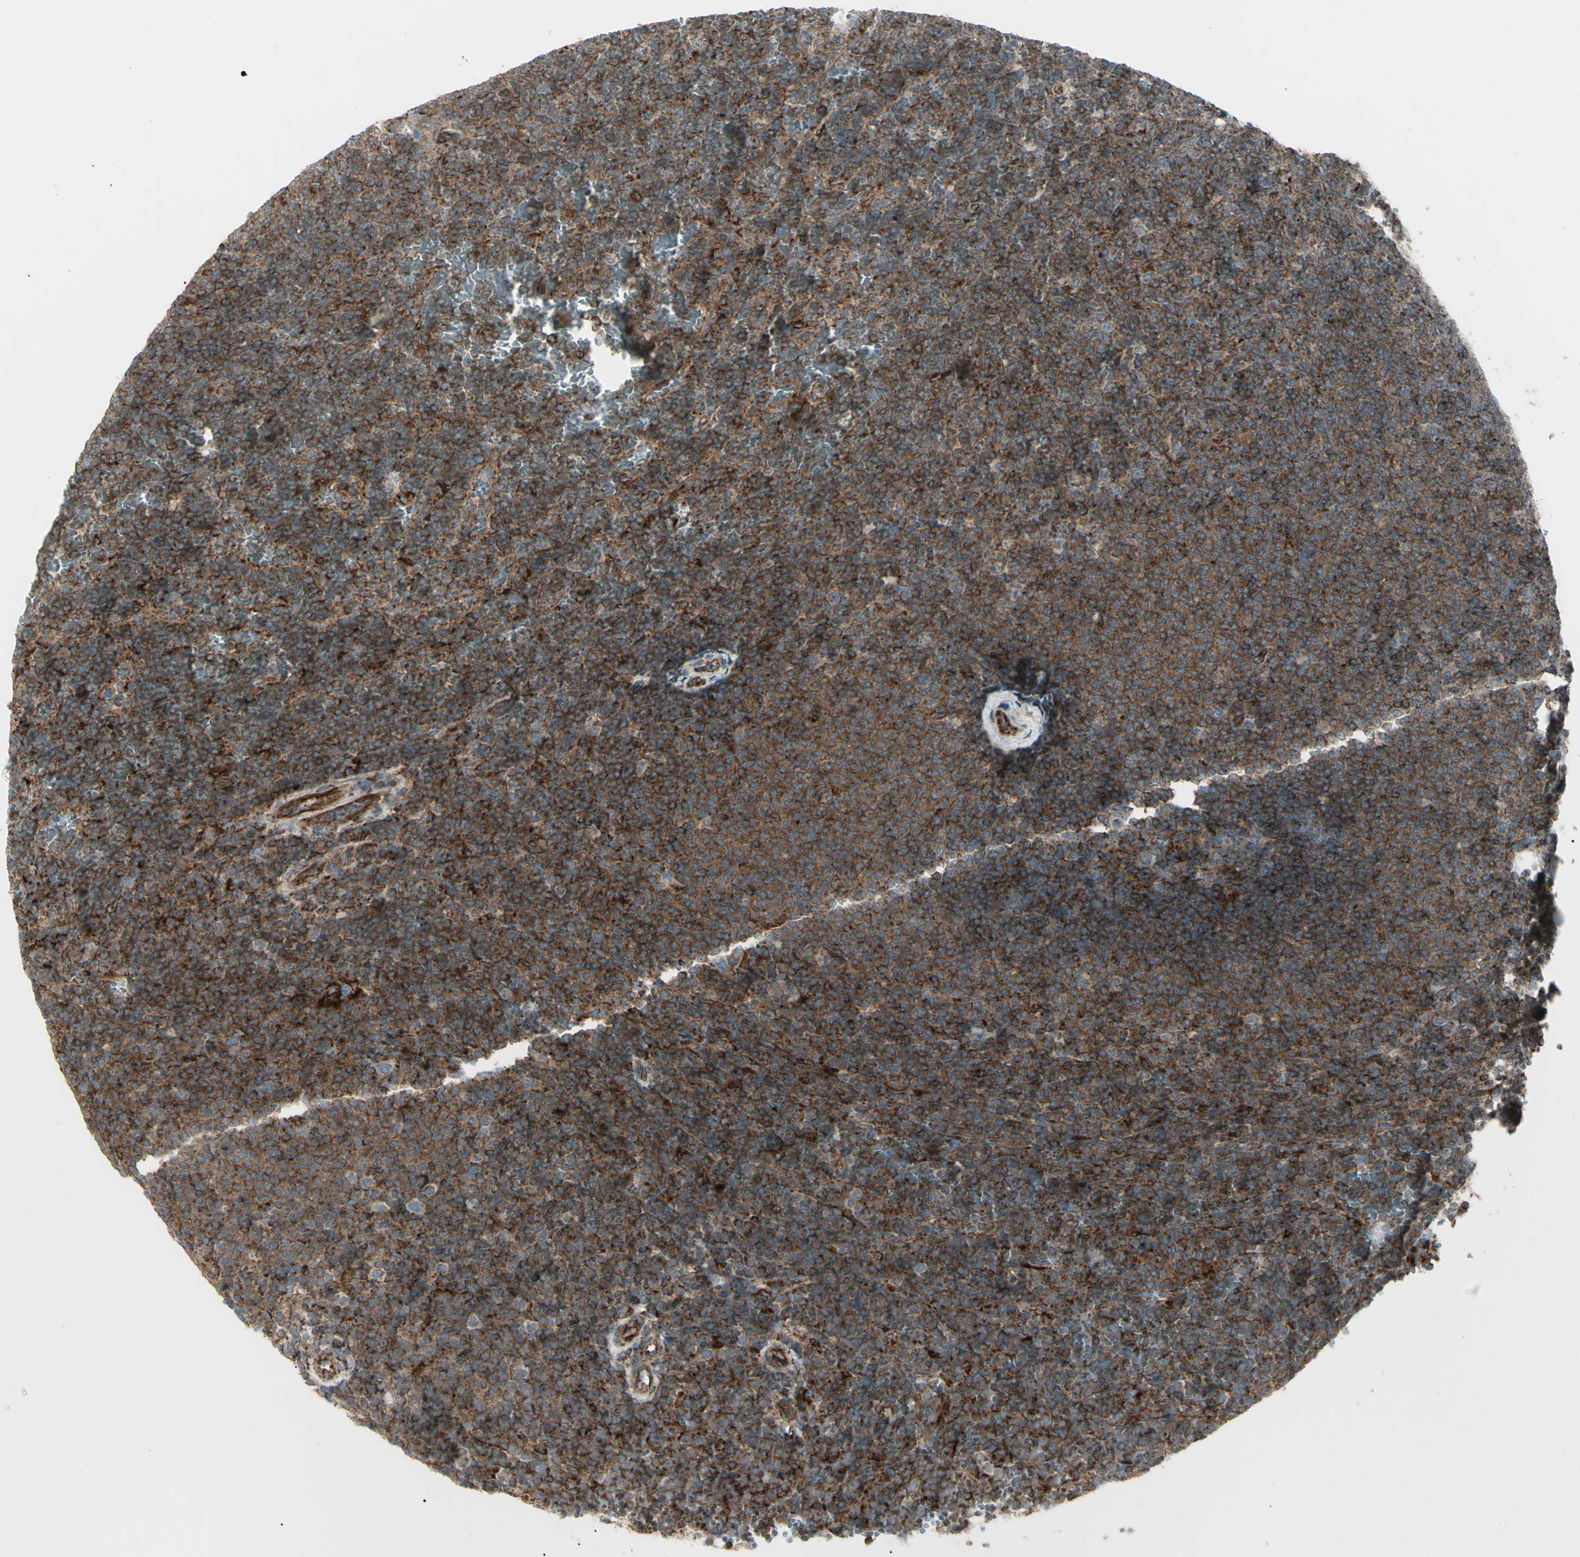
{"staining": {"intensity": "strong", "quantity": "25%-75%", "location": "cytoplasmic/membranous"}, "tissue": "lymphoma", "cell_type": "Tumor cells", "image_type": "cancer", "snomed": [{"axis": "morphology", "description": "Malignant lymphoma, non-Hodgkin's type, Low grade"}, {"axis": "topography", "description": "Spleen"}], "caption": "Immunohistochemical staining of lymphoma displays strong cytoplasmic/membranous protein expression in about 25%-75% of tumor cells.", "gene": "CYB5R1", "patient": {"sex": "female", "age": 77}}